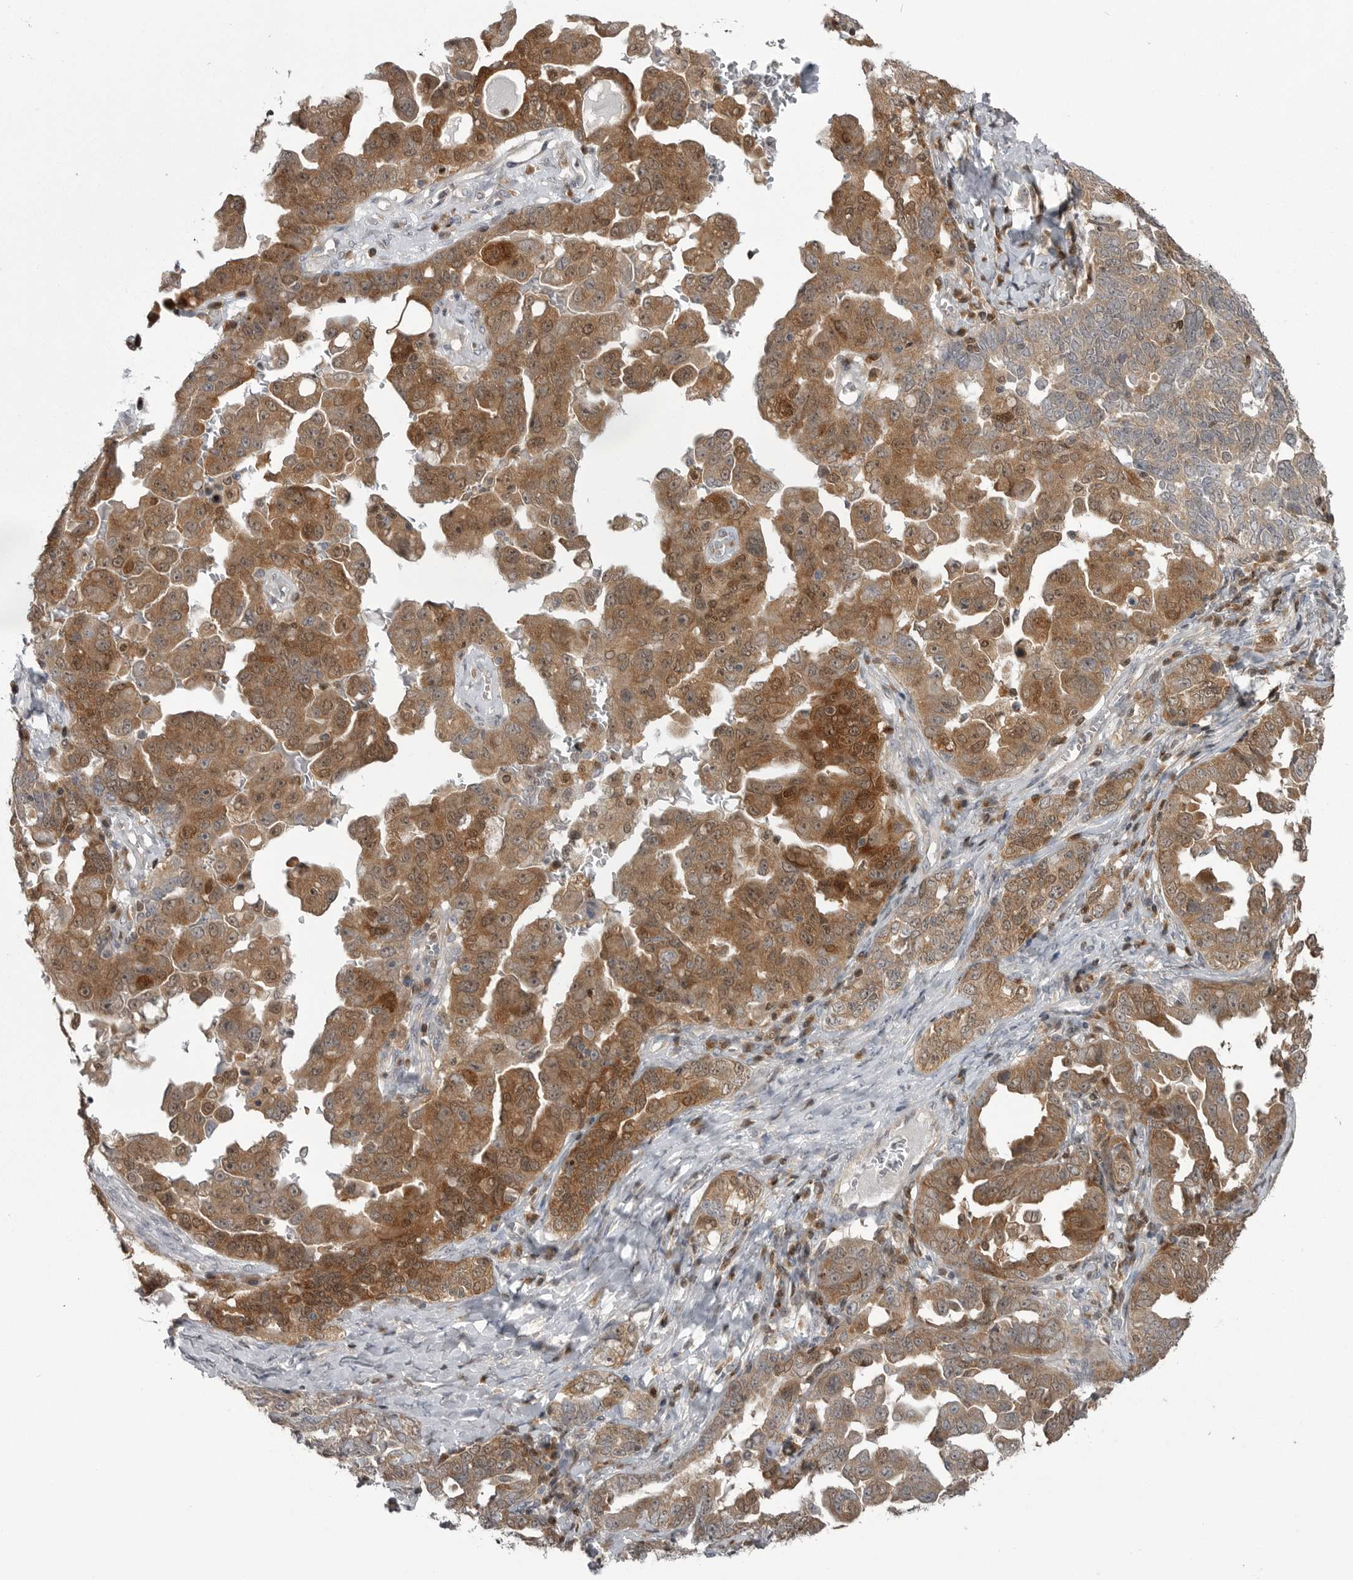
{"staining": {"intensity": "moderate", "quantity": ">75%", "location": "cytoplasmic/membranous,nuclear"}, "tissue": "ovarian cancer", "cell_type": "Tumor cells", "image_type": "cancer", "snomed": [{"axis": "morphology", "description": "Carcinoma, endometroid"}, {"axis": "topography", "description": "Ovary"}], "caption": "This photomicrograph demonstrates immunohistochemistry staining of human ovarian endometroid carcinoma, with medium moderate cytoplasmic/membranous and nuclear positivity in approximately >75% of tumor cells.", "gene": "MAPK13", "patient": {"sex": "female", "age": 62}}